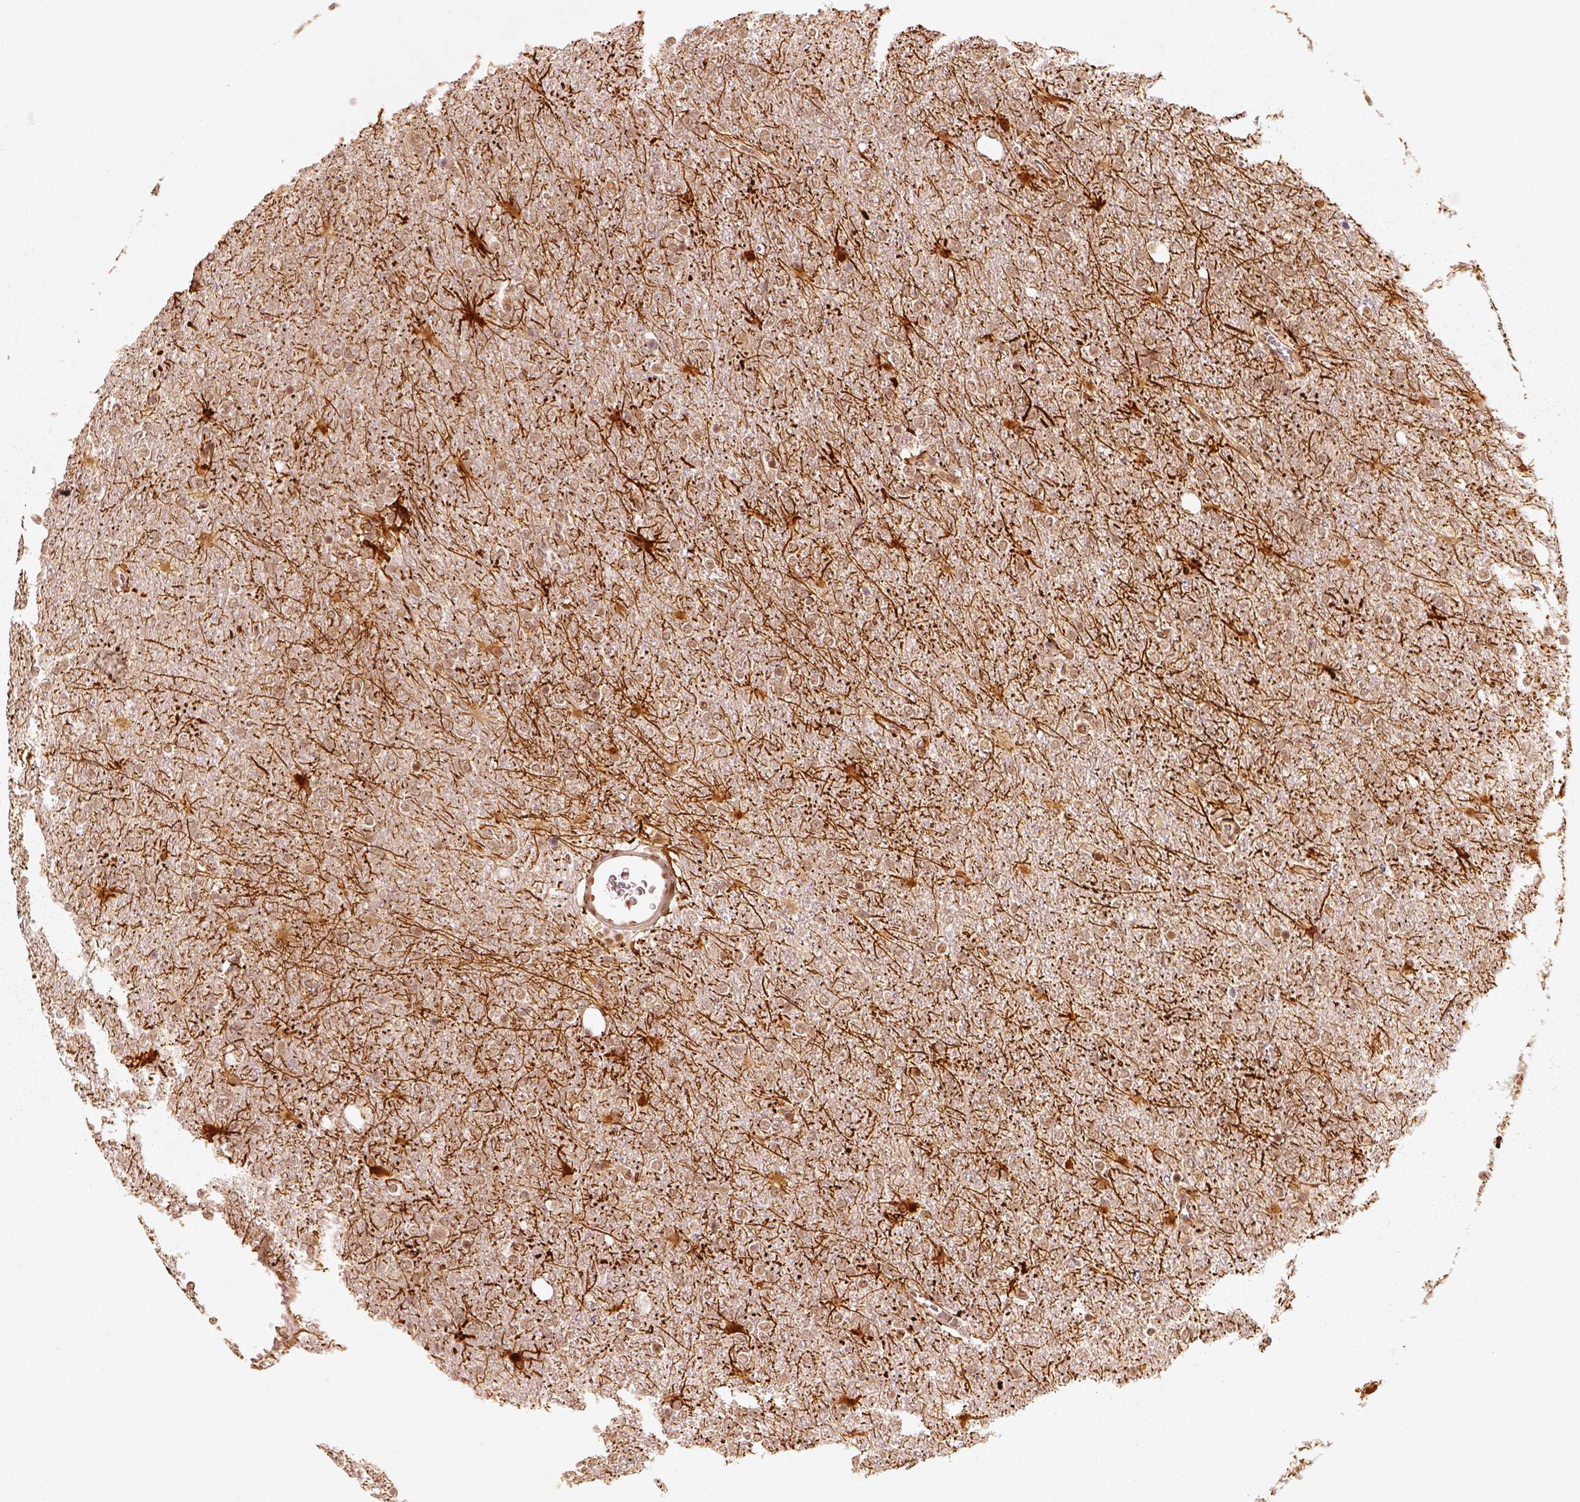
{"staining": {"intensity": "negative", "quantity": "none", "location": "none"}, "tissue": "glioma", "cell_type": "Tumor cells", "image_type": "cancer", "snomed": [{"axis": "morphology", "description": "Glioma, malignant, High grade"}, {"axis": "topography", "description": "Cerebral cortex"}], "caption": "This is a photomicrograph of IHC staining of high-grade glioma (malignant), which shows no positivity in tumor cells.", "gene": "GMEB2", "patient": {"sex": "male", "age": 70}}